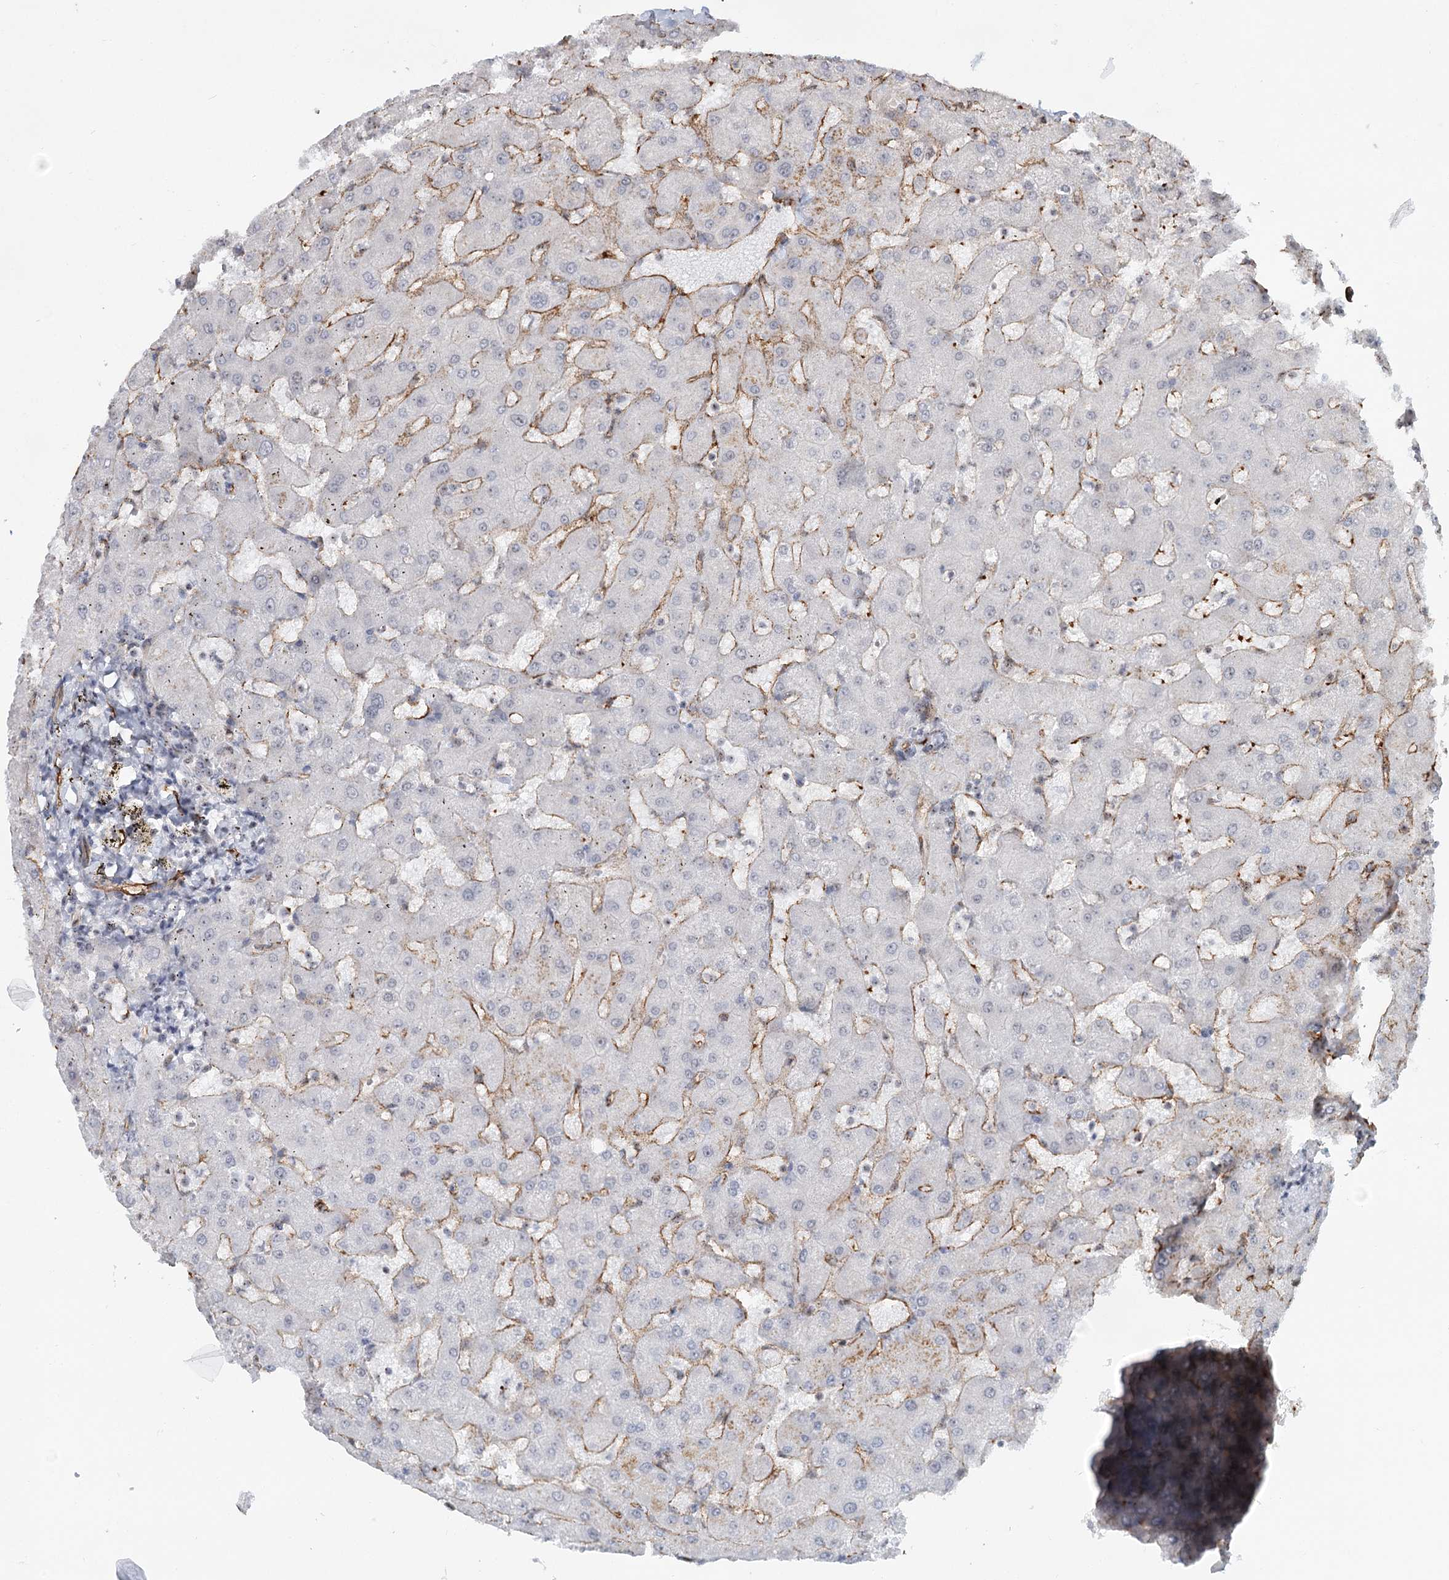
{"staining": {"intensity": "negative", "quantity": "none", "location": "none"}, "tissue": "liver", "cell_type": "Cholangiocytes", "image_type": "normal", "snomed": [{"axis": "morphology", "description": "Normal tissue, NOS"}, {"axis": "topography", "description": "Liver"}], "caption": "An image of liver stained for a protein reveals no brown staining in cholangiocytes. (DAB (3,3'-diaminobenzidine) immunohistochemistry (IHC) visualized using brightfield microscopy, high magnification).", "gene": "ZFYVE28", "patient": {"sex": "female", "age": 63}}